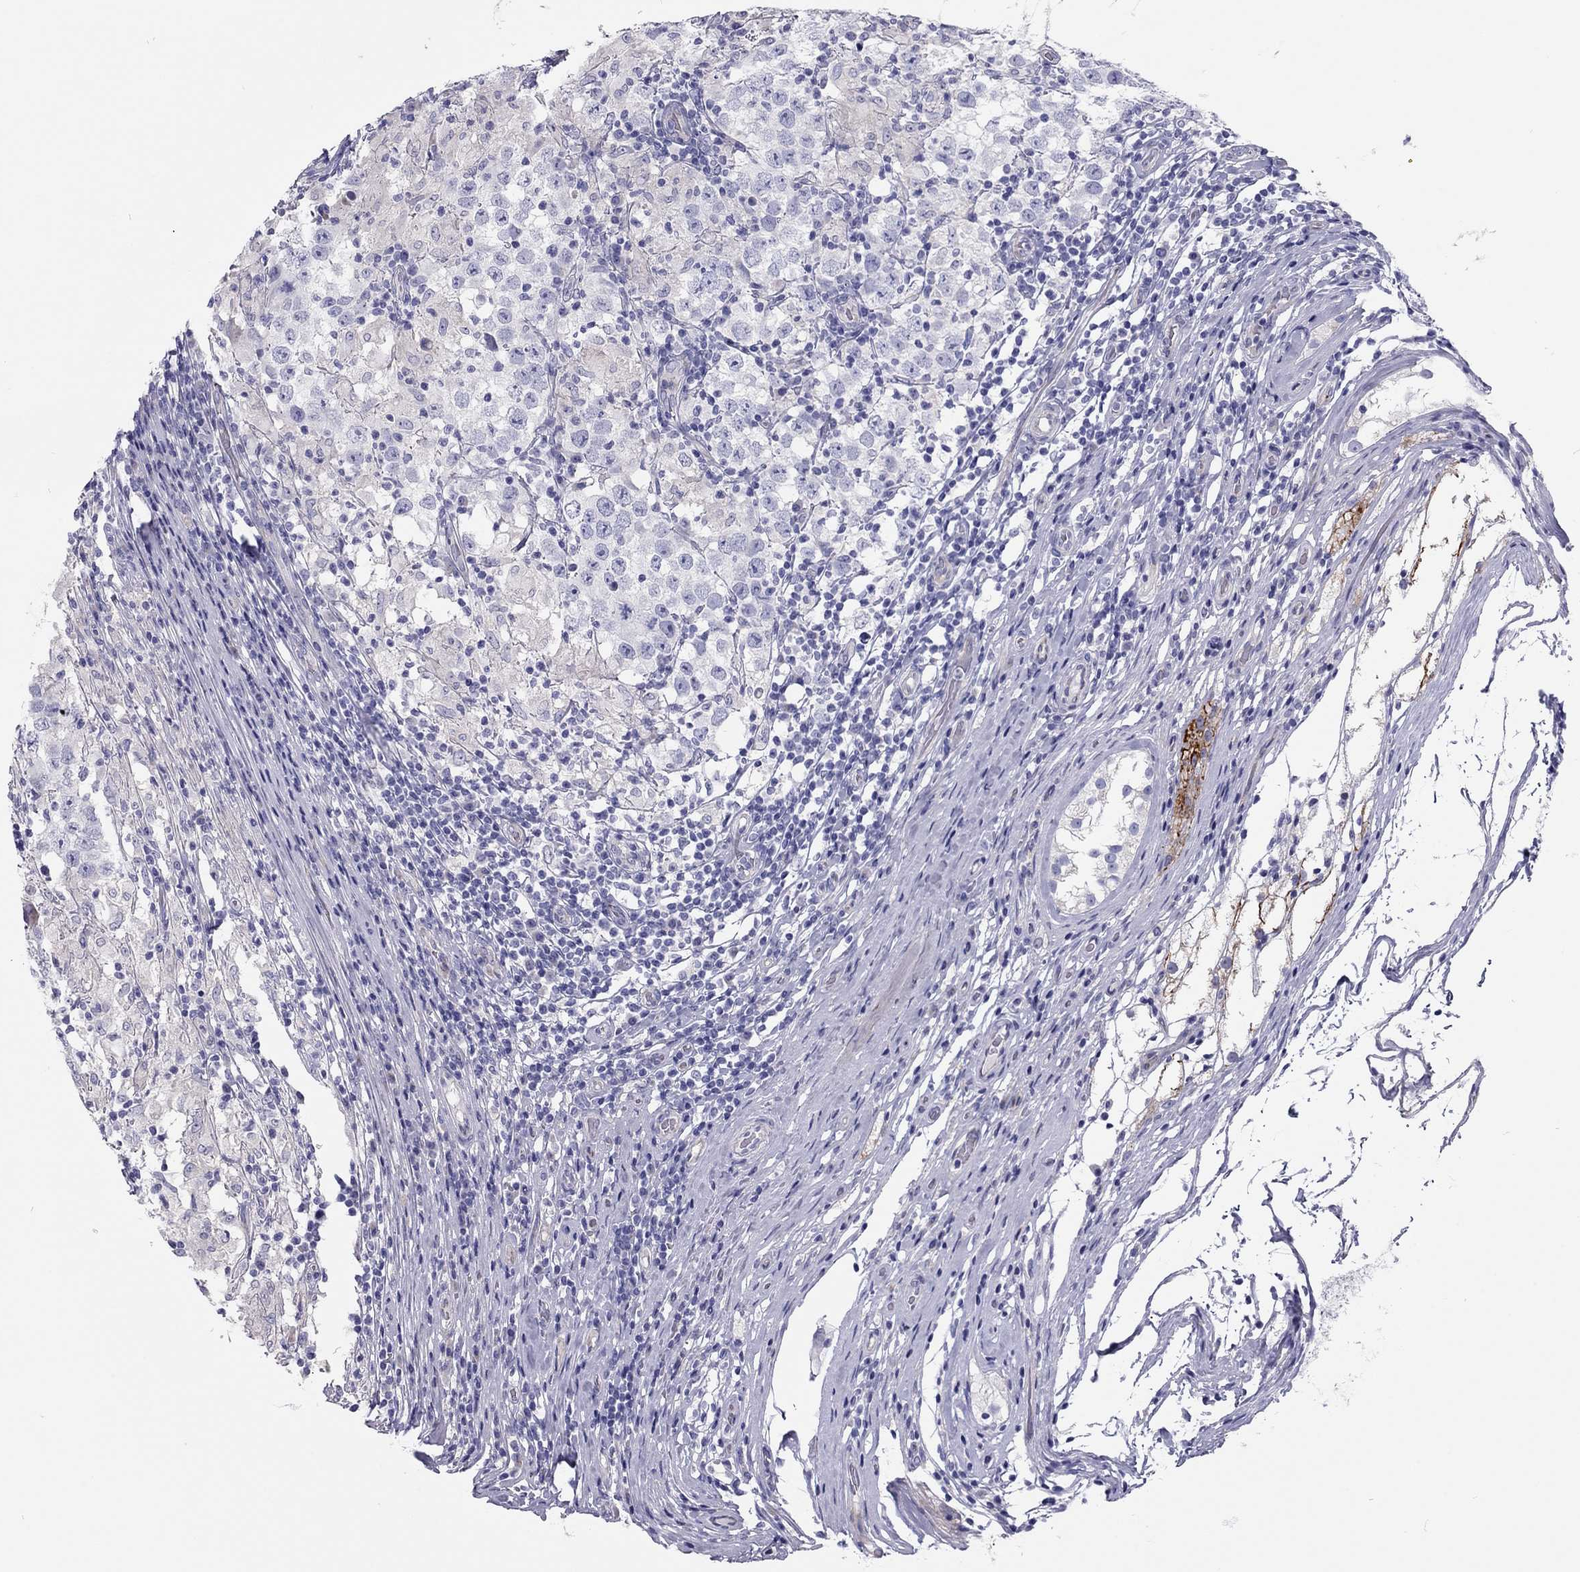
{"staining": {"intensity": "negative", "quantity": "none", "location": "none"}, "tissue": "testis cancer", "cell_type": "Tumor cells", "image_type": "cancer", "snomed": [{"axis": "morphology", "description": "Seminoma, NOS"}, {"axis": "morphology", "description": "Carcinoma, Embryonal, NOS"}, {"axis": "topography", "description": "Testis"}], "caption": "An image of testis cancer stained for a protein shows no brown staining in tumor cells.", "gene": "SCARB1", "patient": {"sex": "male", "age": 41}}